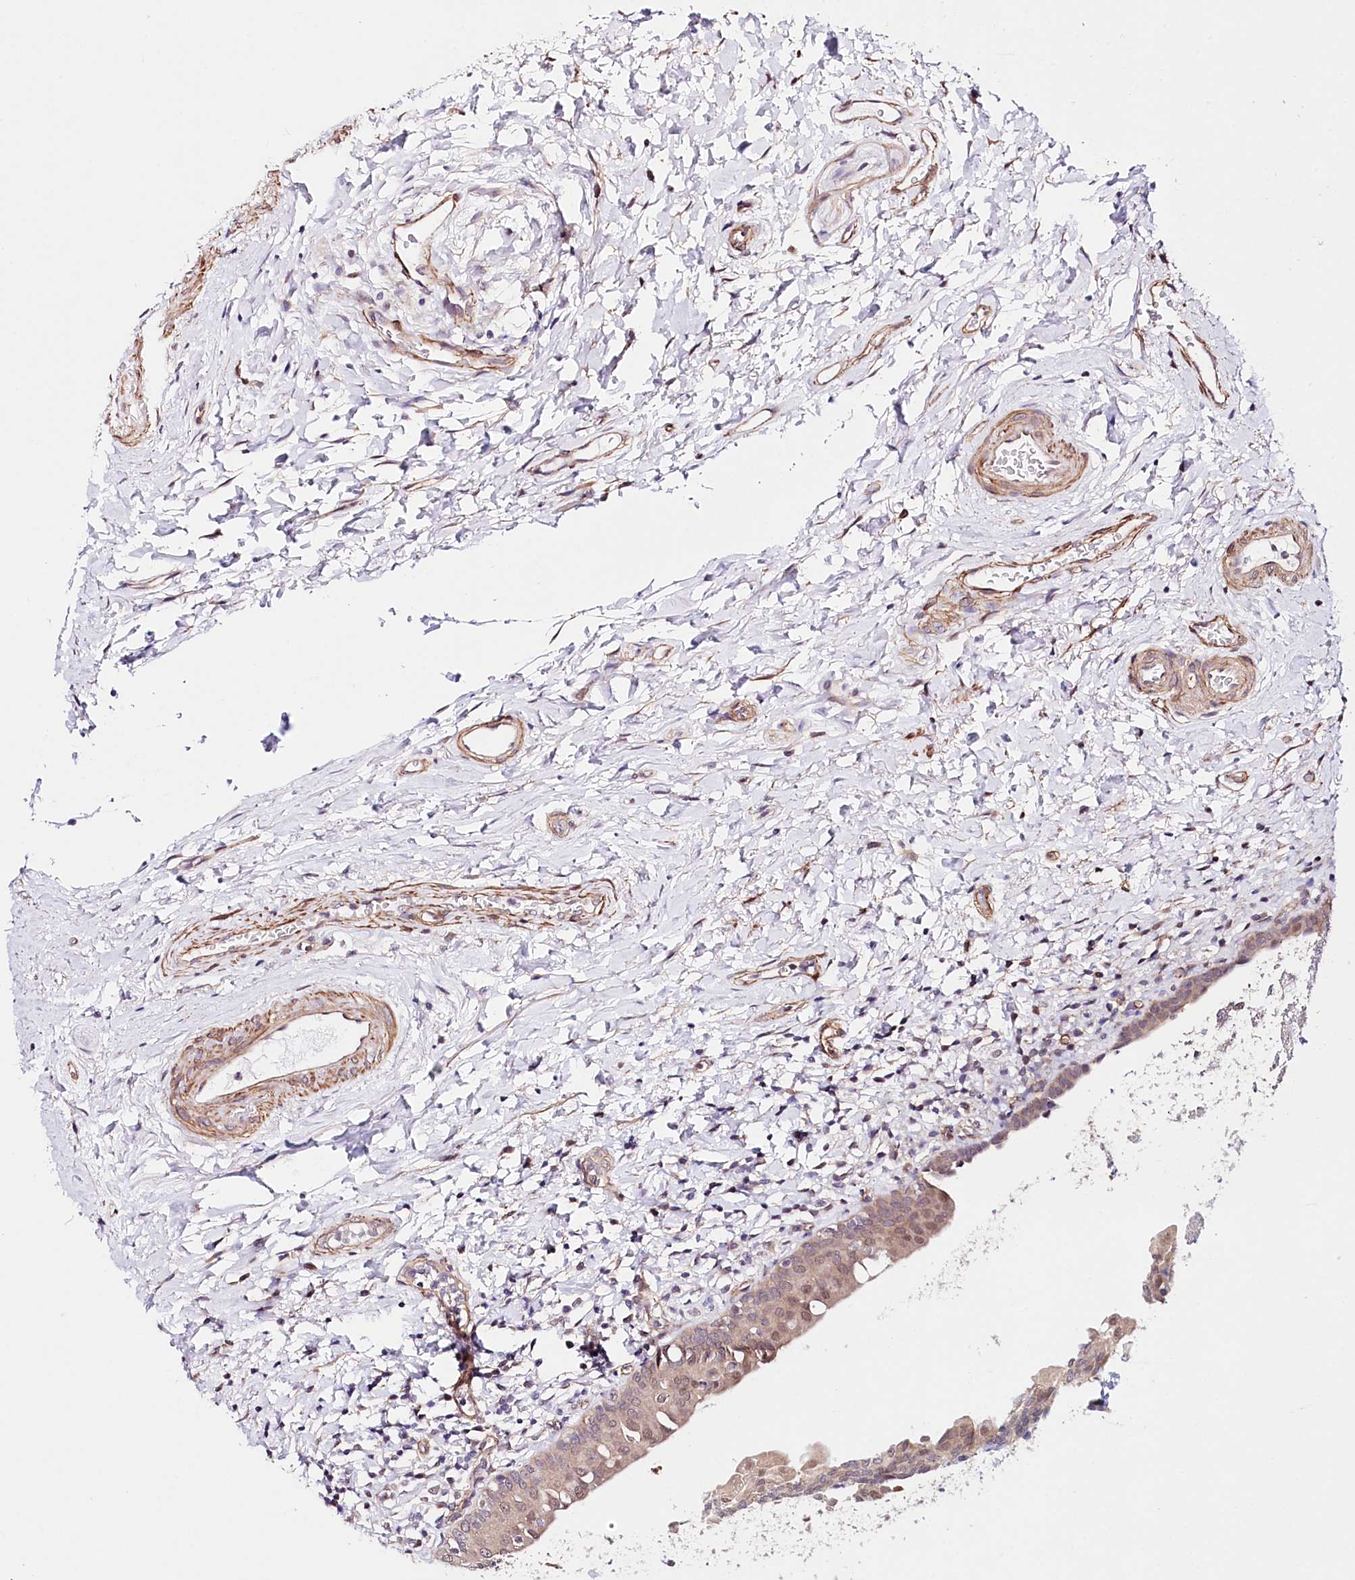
{"staining": {"intensity": "moderate", "quantity": "25%-75%", "location": "cytoplasmic/membranous,nuclear"}, "tissue": "urinary bladder", "cell_type": "Urothelial cells", "image_type": "normal", "snomed": [{"axis": "morphology", "description": "Normal tissue, NOS"}, {"axis": "topography", "description": "Urinary bladder"}], "caption": "IHC (DAB) staining of unremarkable human urinary bladder reveals moderate cytoplasmic/membranous,nuclear protein staining in about 25%-75% of urothelial cells.", "gene": "PPP2R5B", "patient": {"sex": "male", "age": 83}}